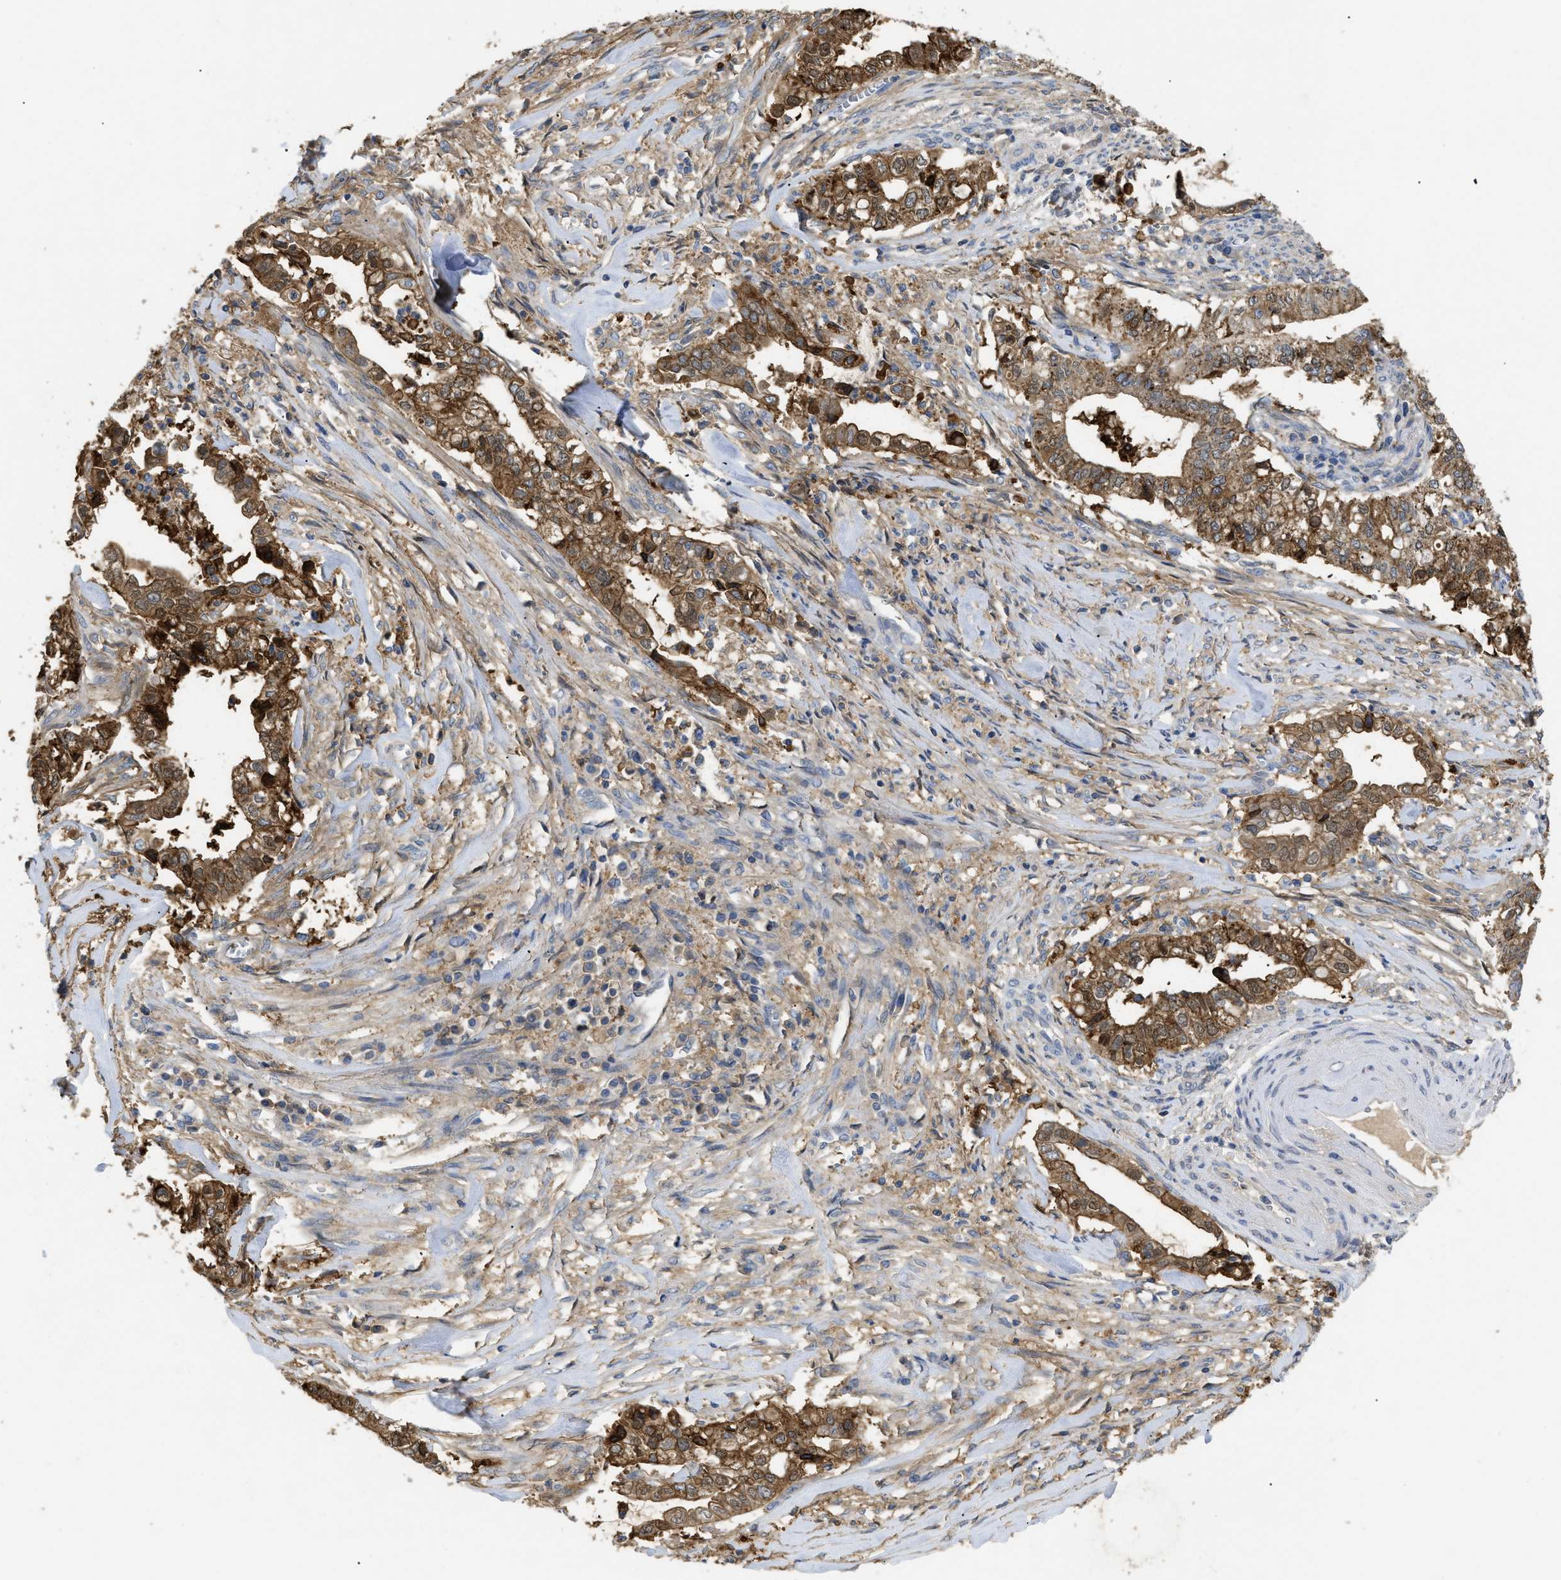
{"staining": {"intensity": "moderate", "quantity": ">75%", "location": "cytoplasmic/membranous,nuclear"}, "tissue": "cervical cancer", "cell_type": "Tumor cells", "image_type": "cancer", "snomed": [{"axis": "morphology", "description": "Adenocarcinoma, NOS"}, {"axis": "topography", "description": "Cervix"}], "caption": "Tumor cells reveal moderate cytoplasmic/membranous and nuclear staining in about >75% of cells in cervical adenocarcinoma.", "gene": "ANXA4", "patient": {"sex": "female", "age": 44}}